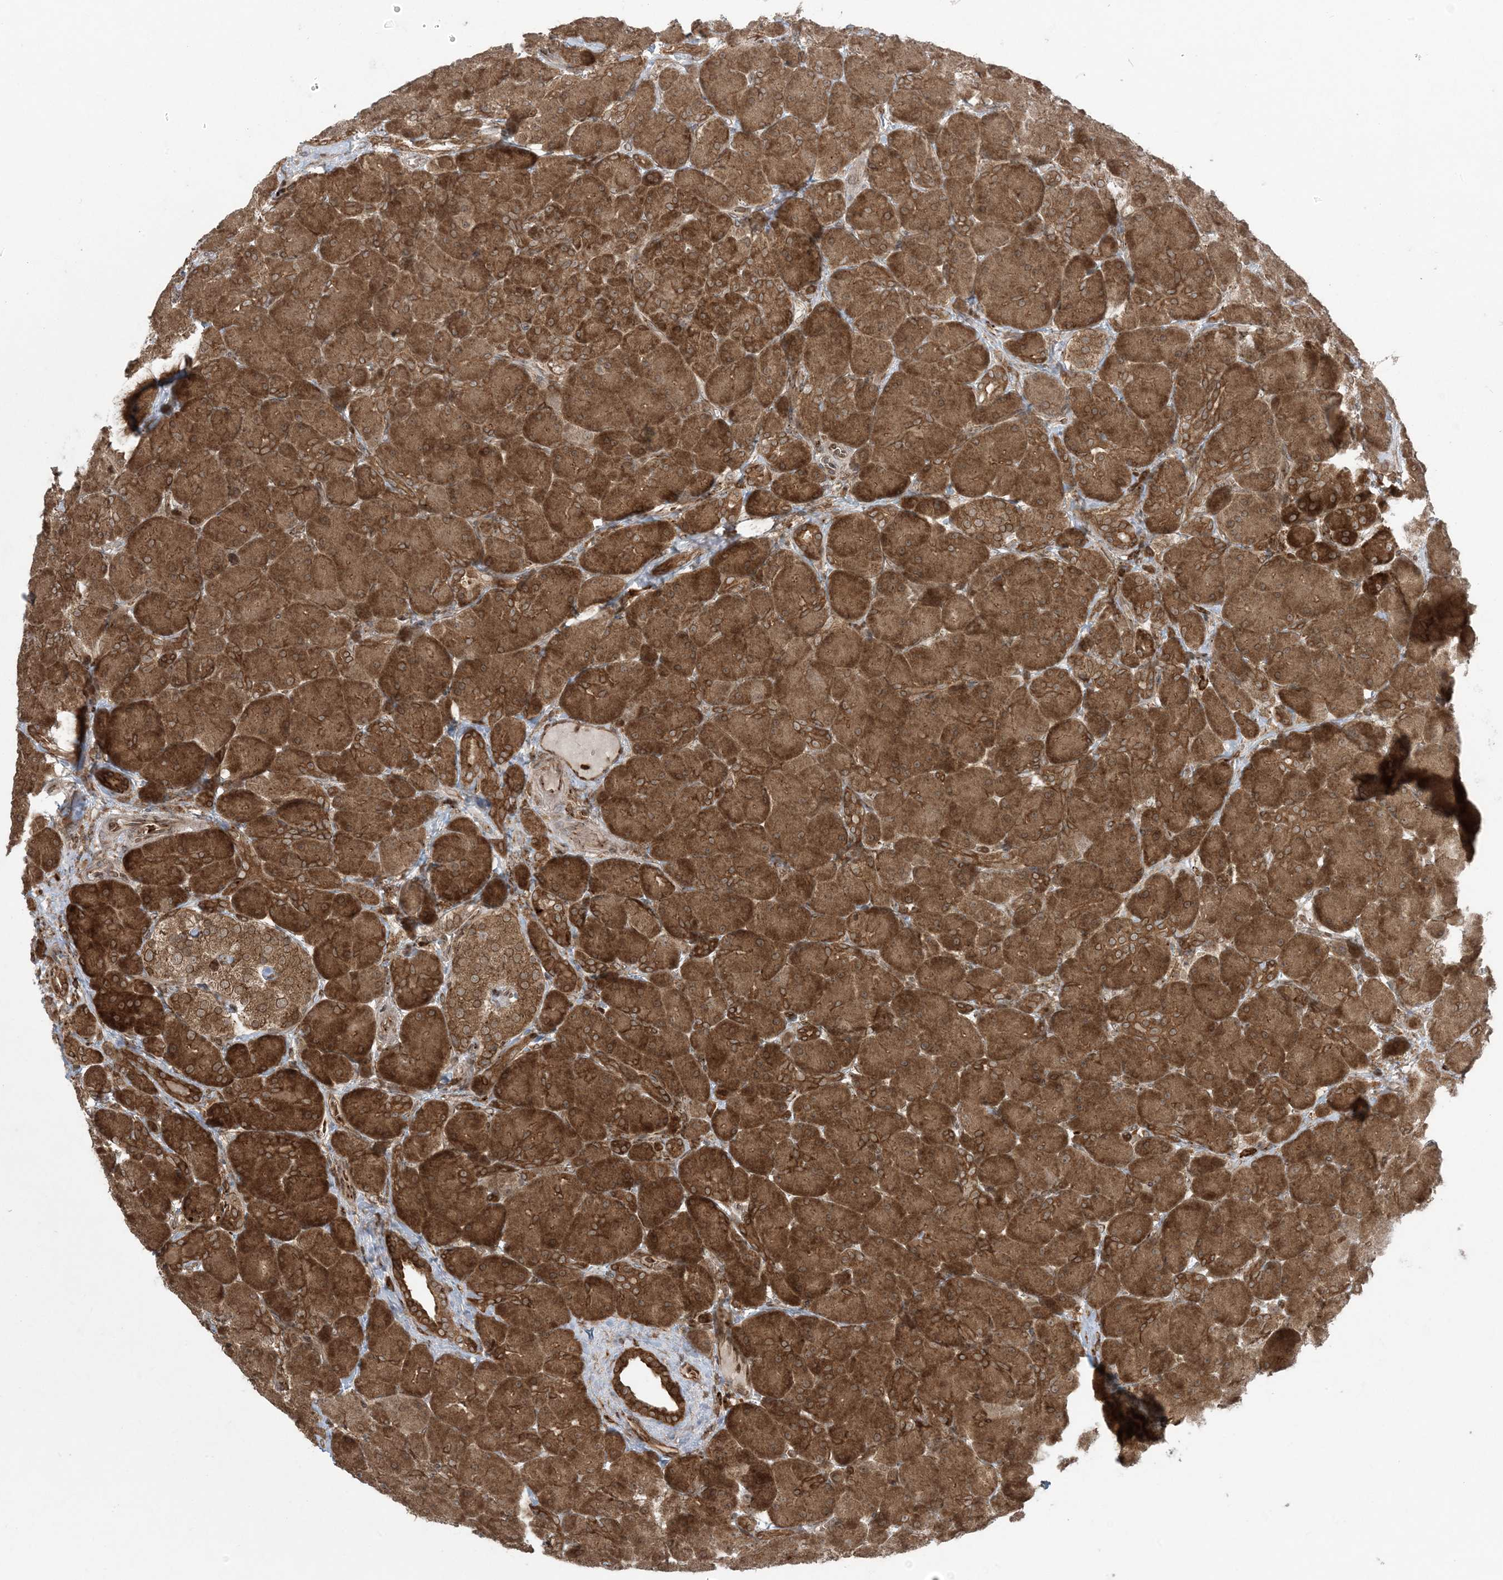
{"staining": {"intensity": "strong", "quantity": ">75%", "location": "cytoplasmic/membranous"}, "tissue": "pancreas", "cell_type": "Exocrine glandular cells", "image_type": "normal", "snomed": [{"axis": "morphology", "description": "Normal tissue, NOS"}, {"axis": "topography", "description": "Pancreas"}], "caption": "A brown stain labels strong cytoplasmic/membranous positivity of a protein in exocrine glandular cells of benign human pancreas. Ihc stains the protein of interest in brown and the nuclei are stained blue.", "gene": "DDX19B", "patient": {"sex": "male", "age": 66}}